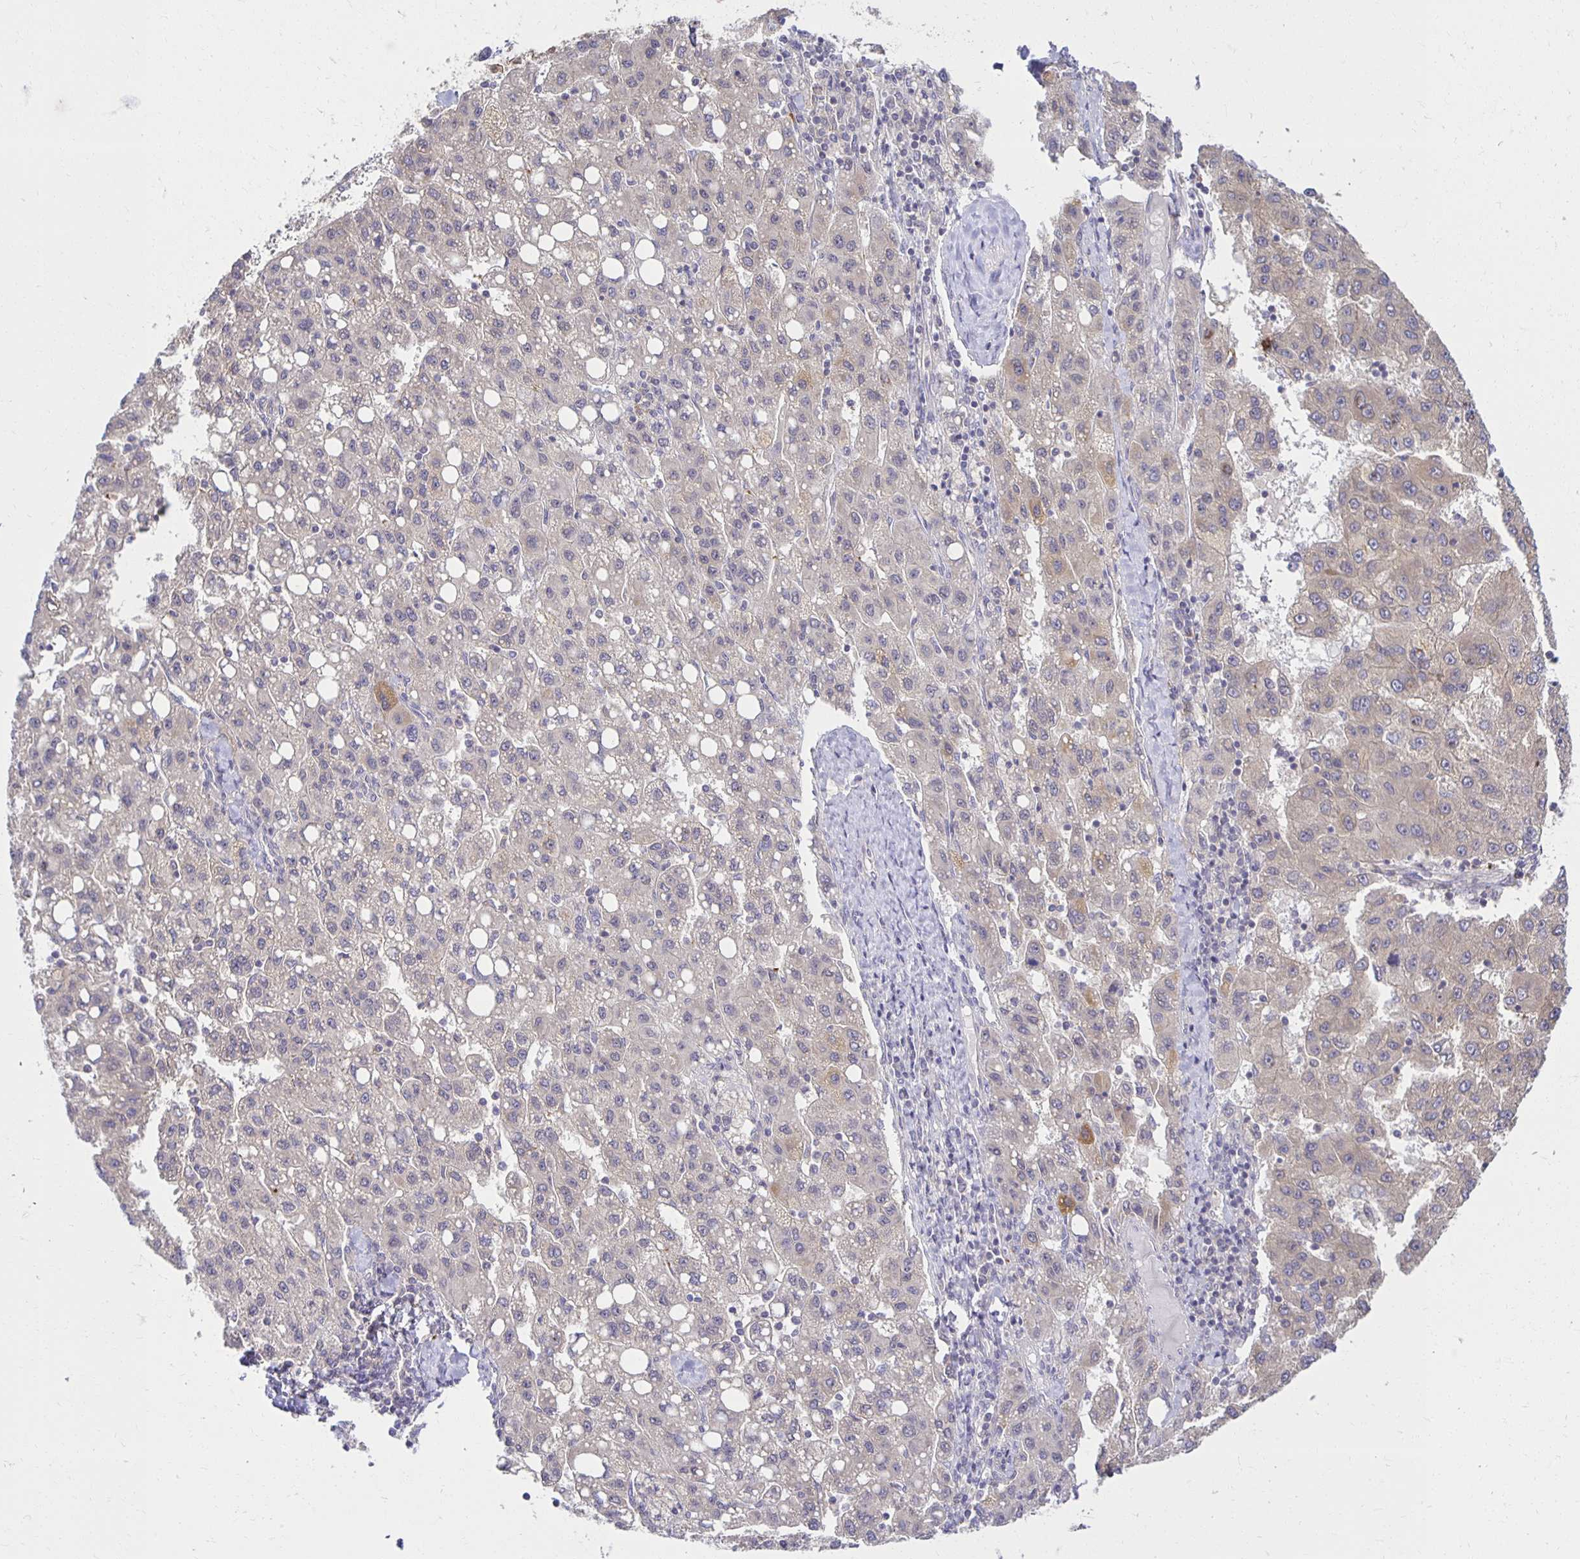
{"staining": {"intensity": "weak", "quantity": "<25%", "location": "cytoplasmic/membranous"}, "tissue": "liver cancer", "cell_type": "Tumor cells", "image_type": "cancer", "snomed": [{"axis": "morphology", "description": "Carcinoma, Hepatocellular, NOS"}, {"axis": "topography", "description": "Liver"}], "caption": "Human liver cancer stained for a protein using immunohistochemistry exhibits no staining in tumor cells.", "gene": "MIEN1", "patient": {"sex": "female", "age": 82}}